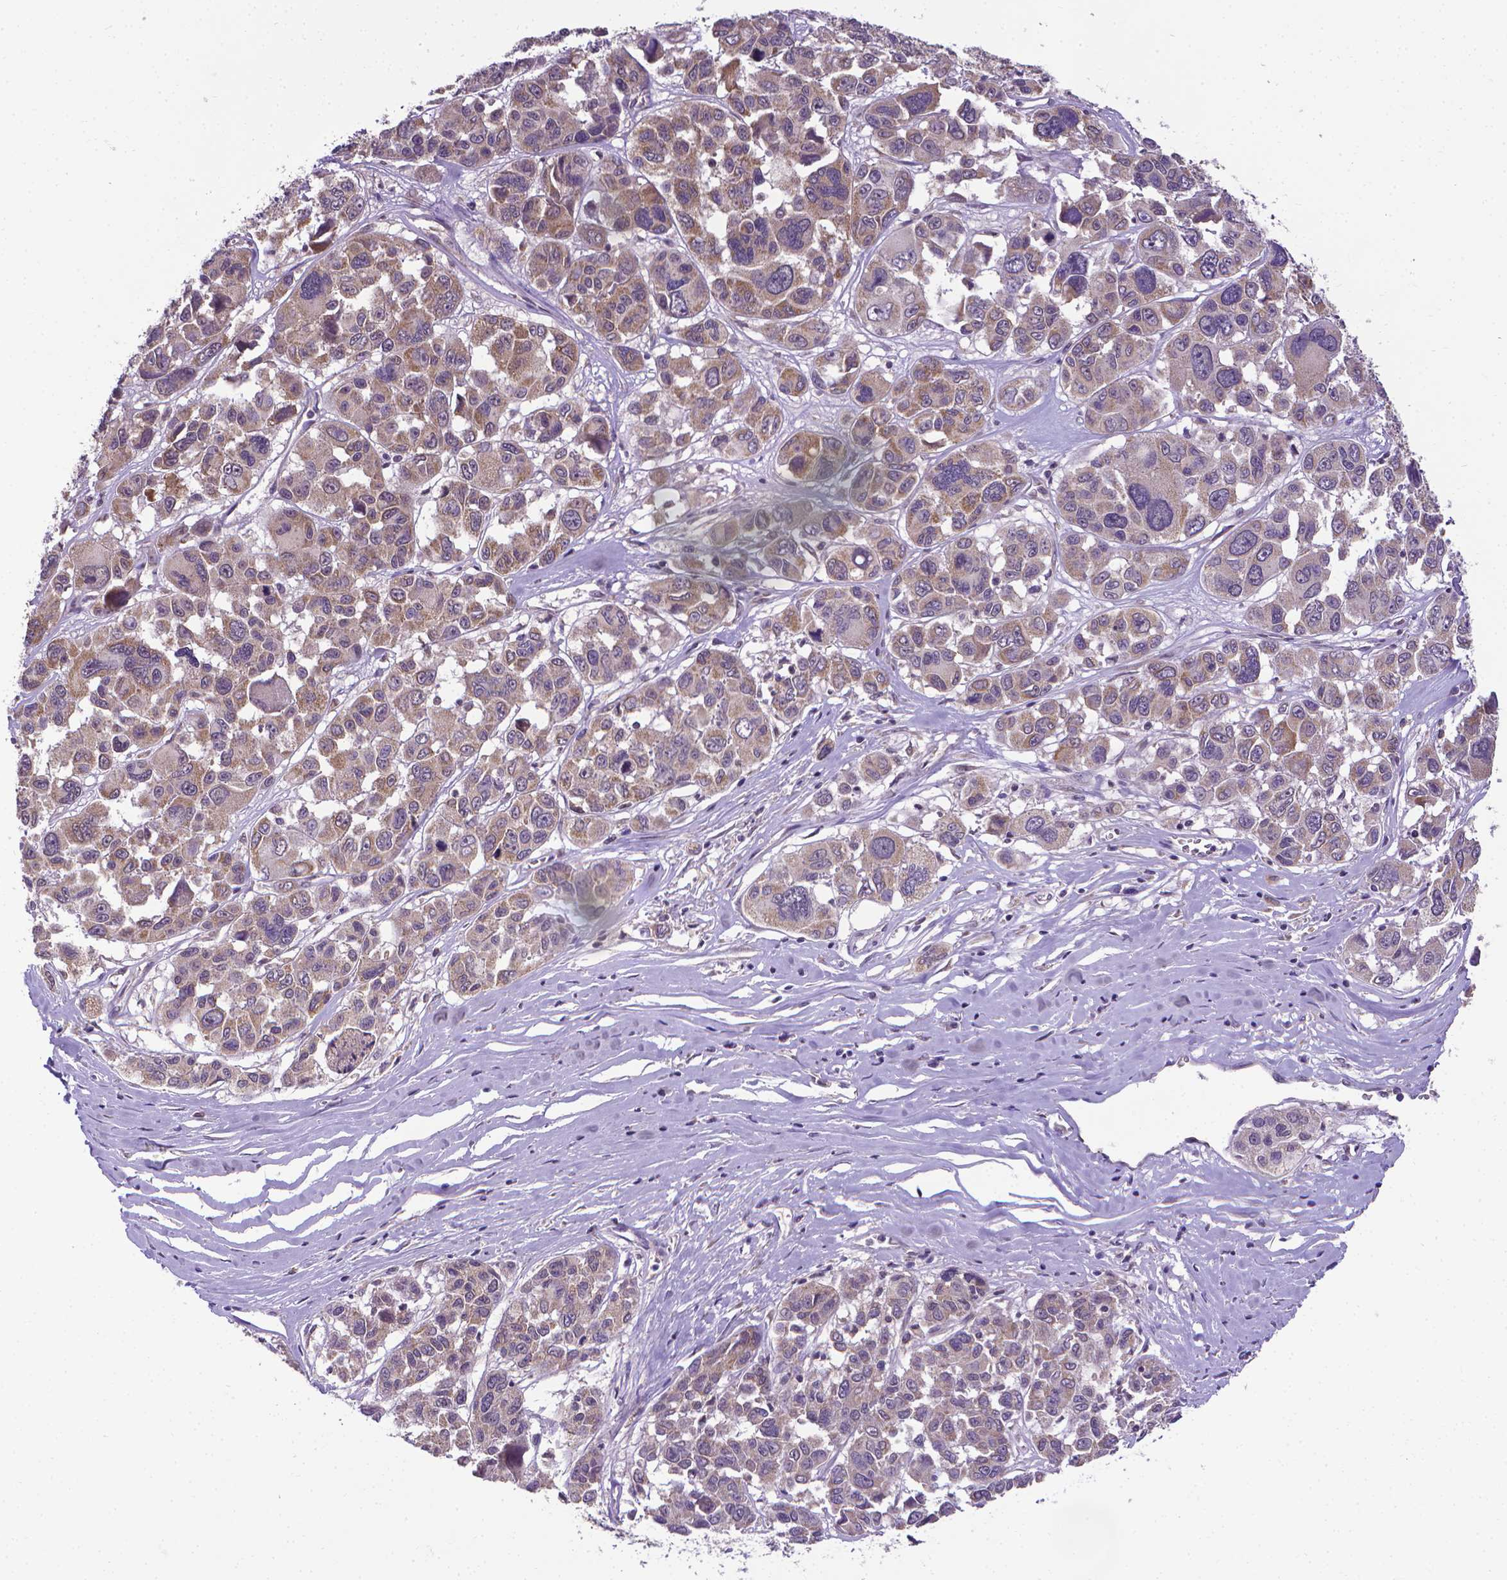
{"staining": {"intensity": "weak", "quantity": ">75%", "location": "cytoplasmic/membranous"}, "tissue": "melanoma", "cell_type": "Tumor cells", "image_type": "cancer", "snomed": [{"axis": "morphology", "description": "Malignant melanoma, NOS"}, {"axis": "topography", "description": "Skin"}], "caption": "Immunohistochemical staining of malignant melanoma demonstrates weak cytoplasmic/membranous protein expression in approximately >75% of tumor cells. The staining was performed using DAB, with brown indicating positive protein expression. Nuclei are stained blue with hematoxylin.", "gene": "GPR63", "patient": {"sex": "female", "age": 66}}